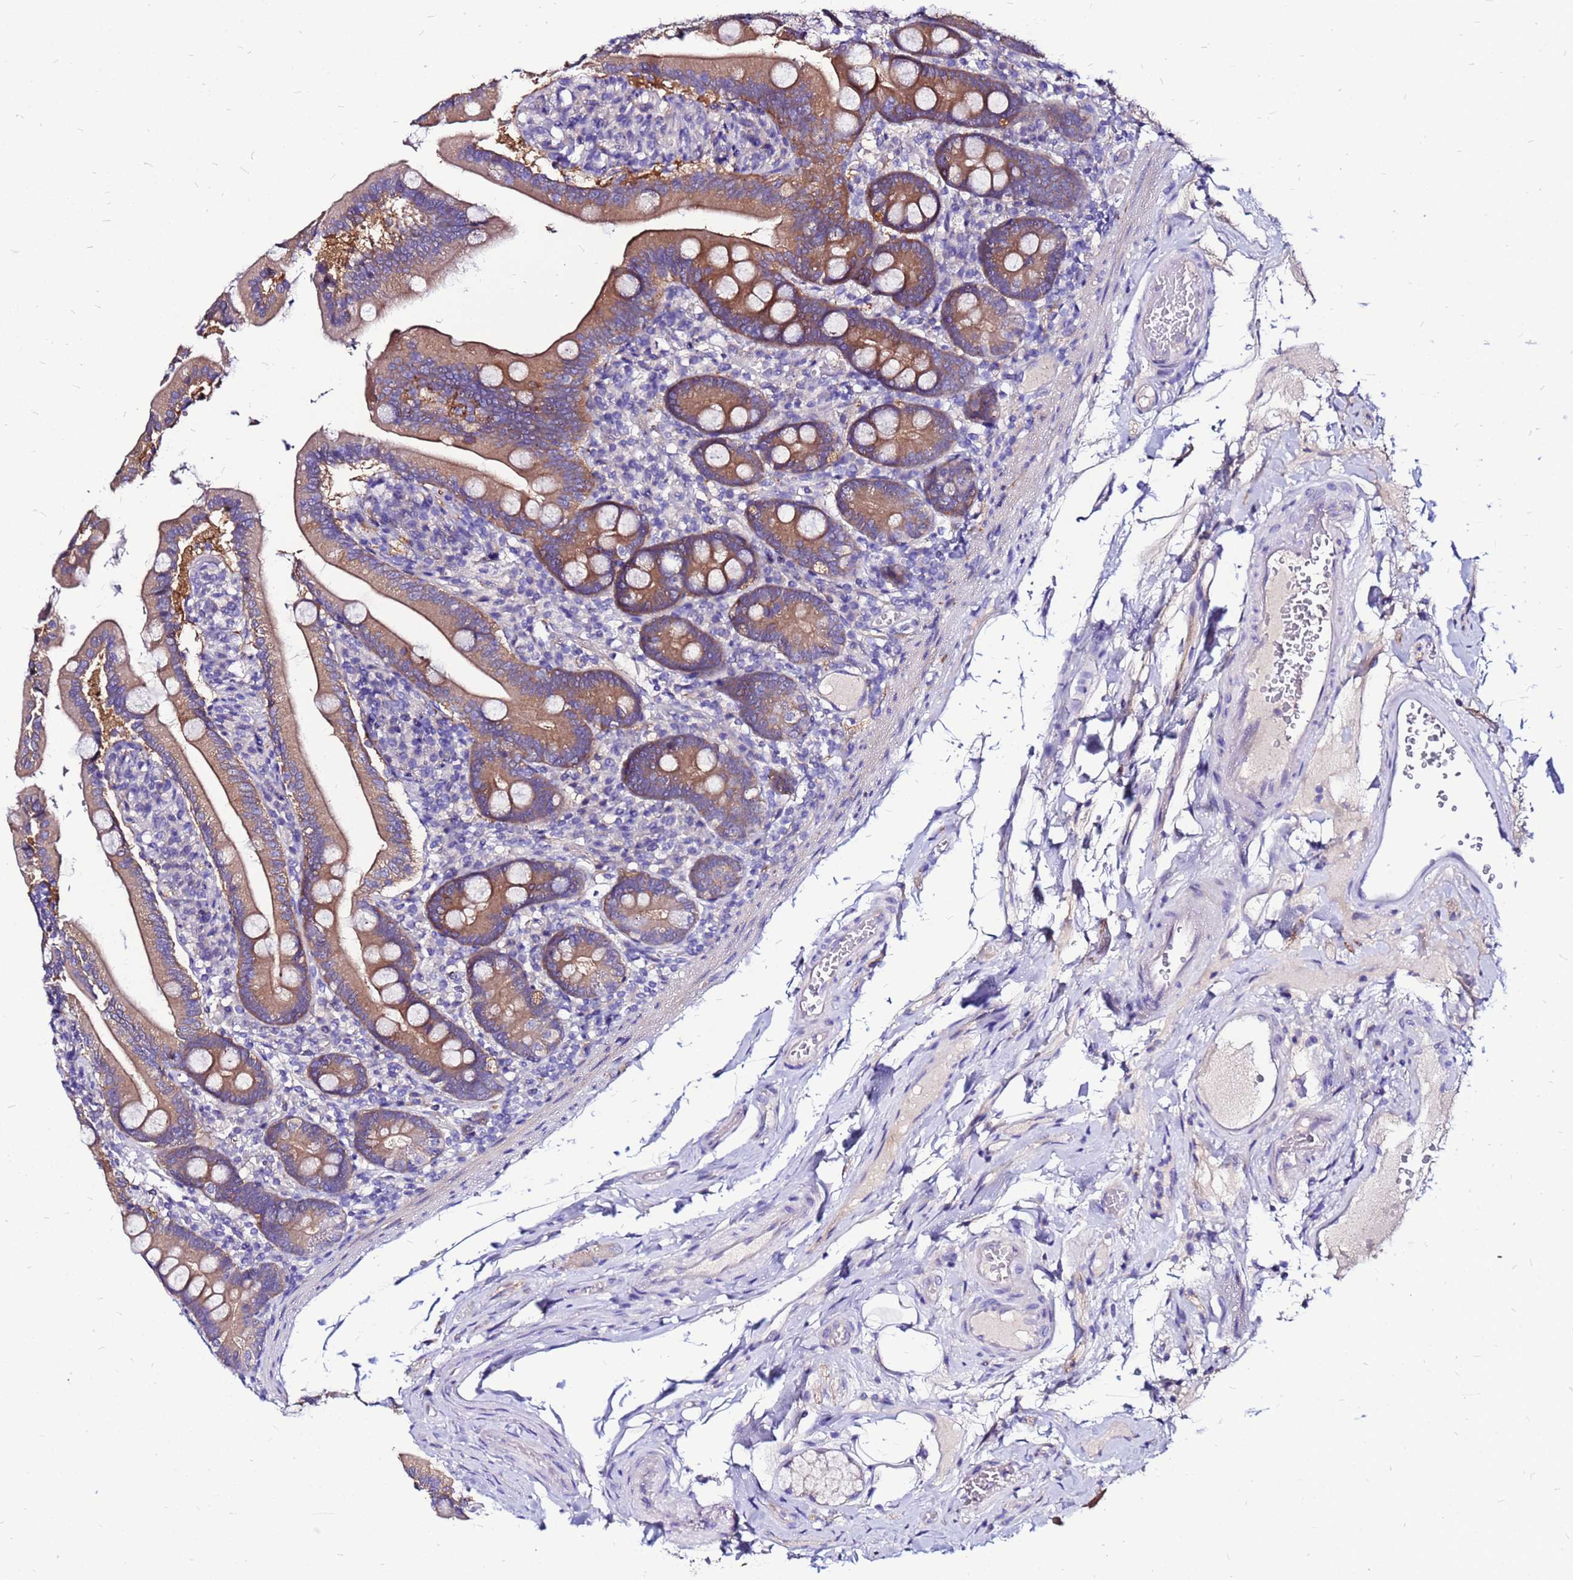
{"staining": {"intensity": "moderate", "quantity": ">75%", "location": "cytoplasmic/membranous"}, "tissue": "duodenum", "cell_type": "Glandular cells", "image_type": "normal", "snomed": [{"axis": "morphology", "description": "Normal tissue, NOS"}, {"axis": "topography", "description": "Duodenum"}], "caption": "Moderate cytoplasmic/membranous protein expression is appreciated in about >75% of glandular cells in duodenum. (DAB (3,3'-diaminobenzidine) IHC with brightfield microscopy, high magnification).", "gene": "ARHGEF35", "patient": {"sex": "female", "age": 67}}